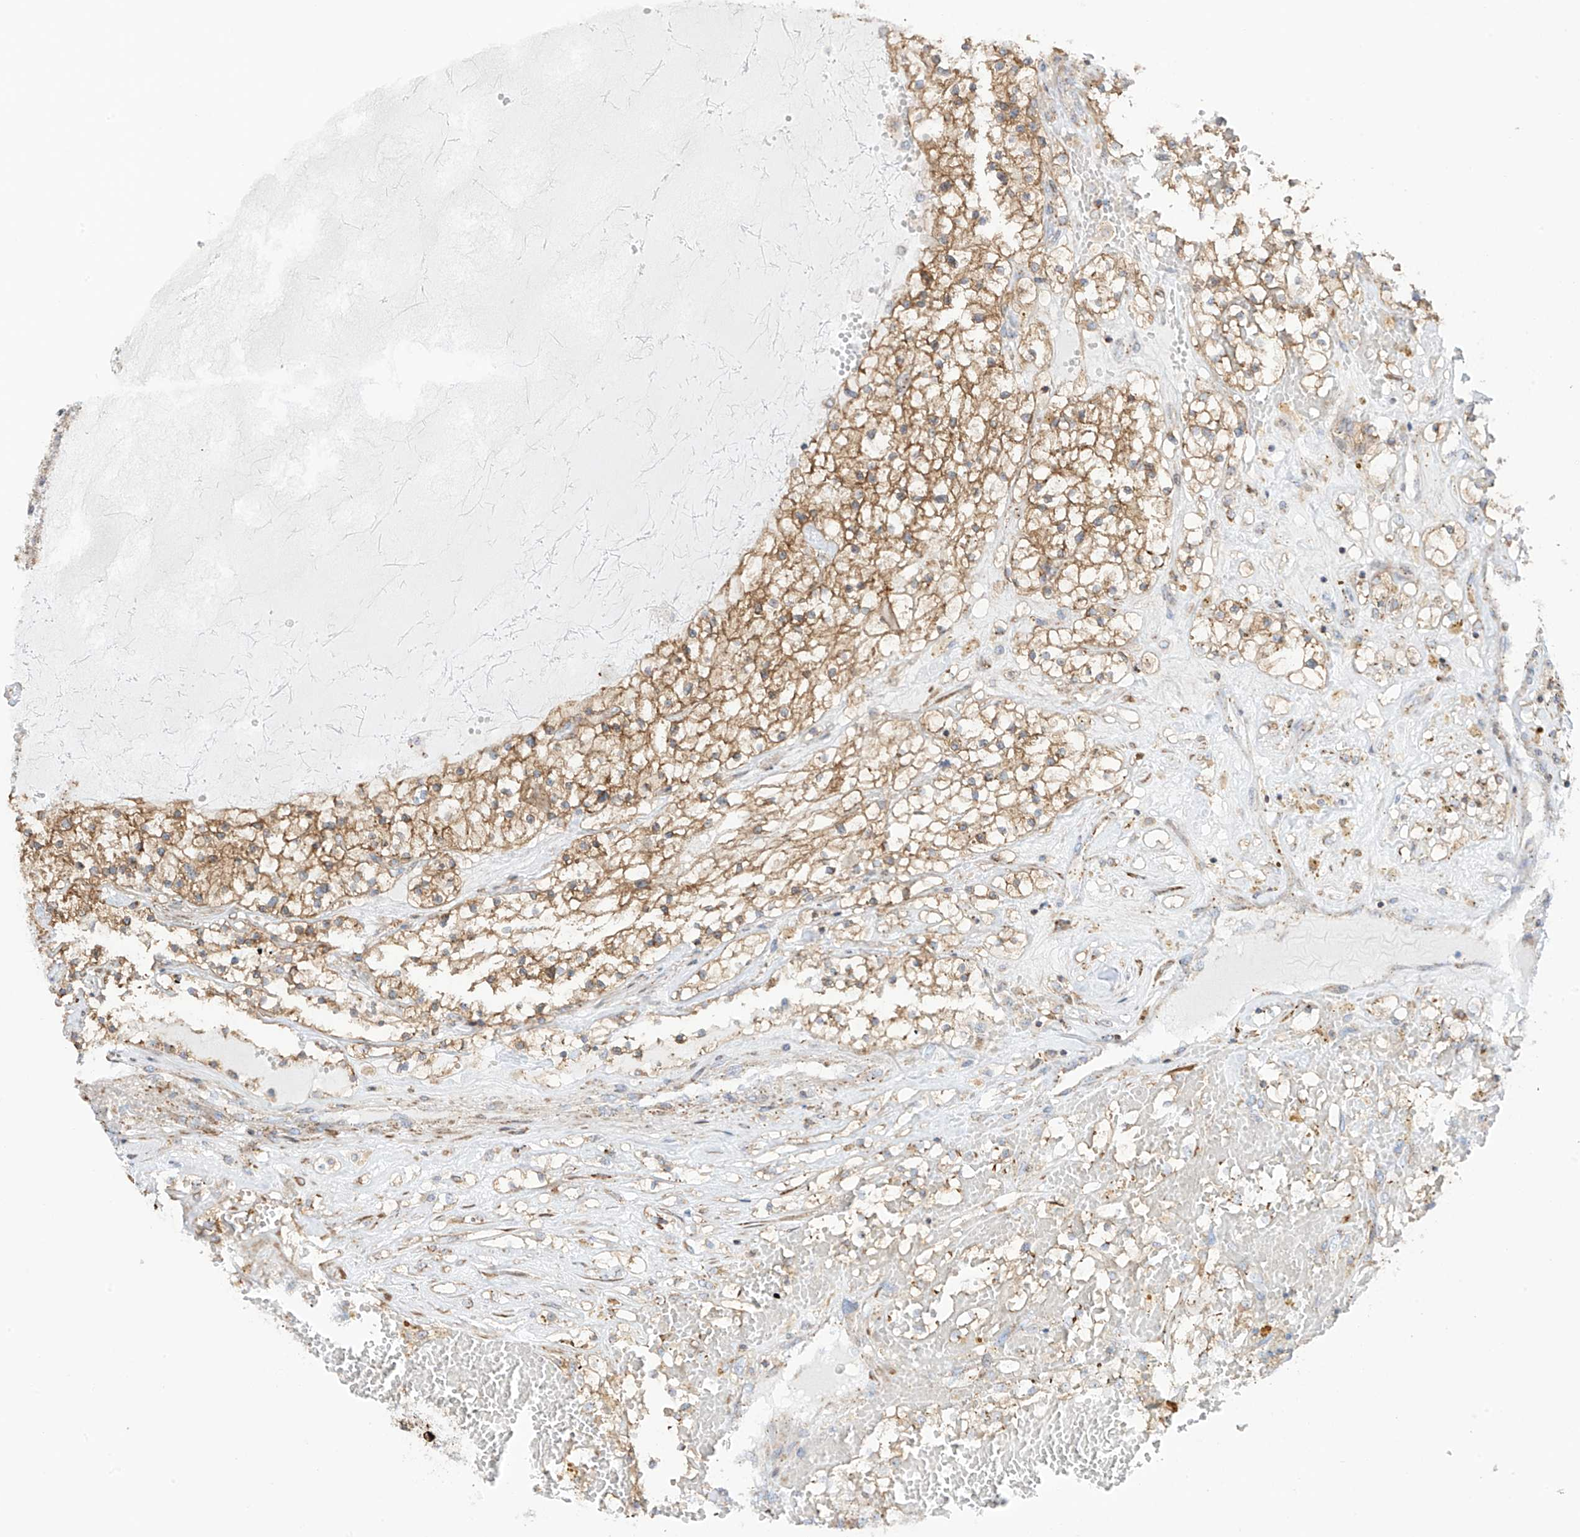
{"staining": {"intensity": "strong", "quantity": ">75%", "location": "cytoplasmic/membranous"}, "tissue": "renal cancer", "cell_type": "Tumor cells", "image_type": "cancer", "snomed": [{"axis": "morphology", "description": "Normal tissue, NOS"}, {"axis": "morphology", "description": "Adenocarcinoma, NOS"}, {"axis": "topography", "description": "Kidney"}], "caption": "The micrograph exhibits staining of renal cancer, revealing strong cytoplasmic/membranous protein staining (brown color) within tumor cells.", "gene": "XKR3", "patient": {"sex": "male", "age": 68}}